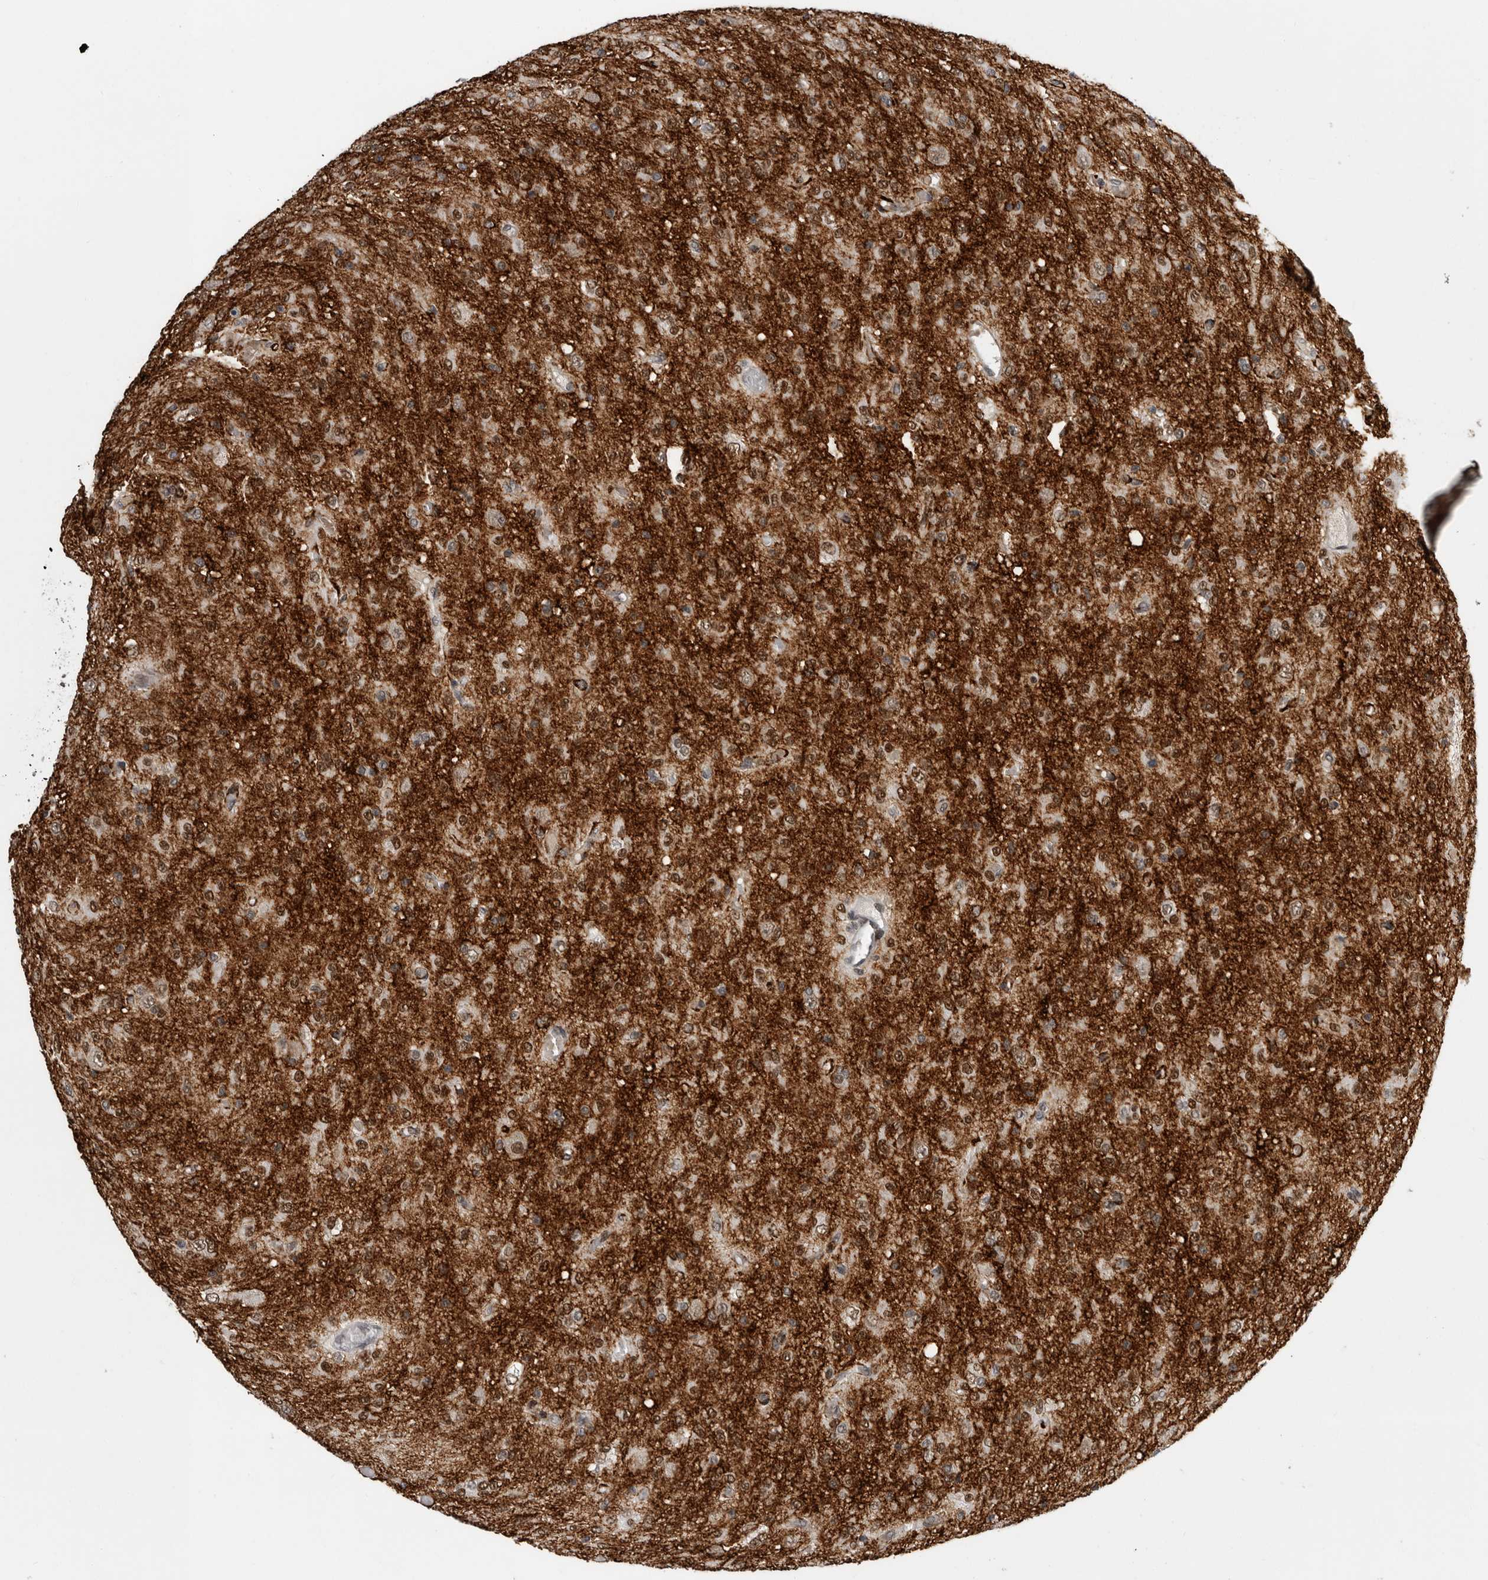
{"staining": {"intensity": "moderate", "quantity": ">75%", "location": "nuclear"}, "tissue": "glioma", "cell_type": "Tumor cells", "image_type": "cancer", "snomed": [{"axis": "morphology", "description": "Glioma, malignant, High grade"}, {"axis": "topography", "description": "Brain"}], "caption": "Immunohistochemistry histopathology image of neoplastic tissue: glioma stained using immunohistochemistry demonstrates medium levels of moderate protein expression localized specifically in the nuclear of tumor cells, appearing as a nuclear brown color.", "gene": "POU5F1", "patient": {"sex": "female", "age": 59}}